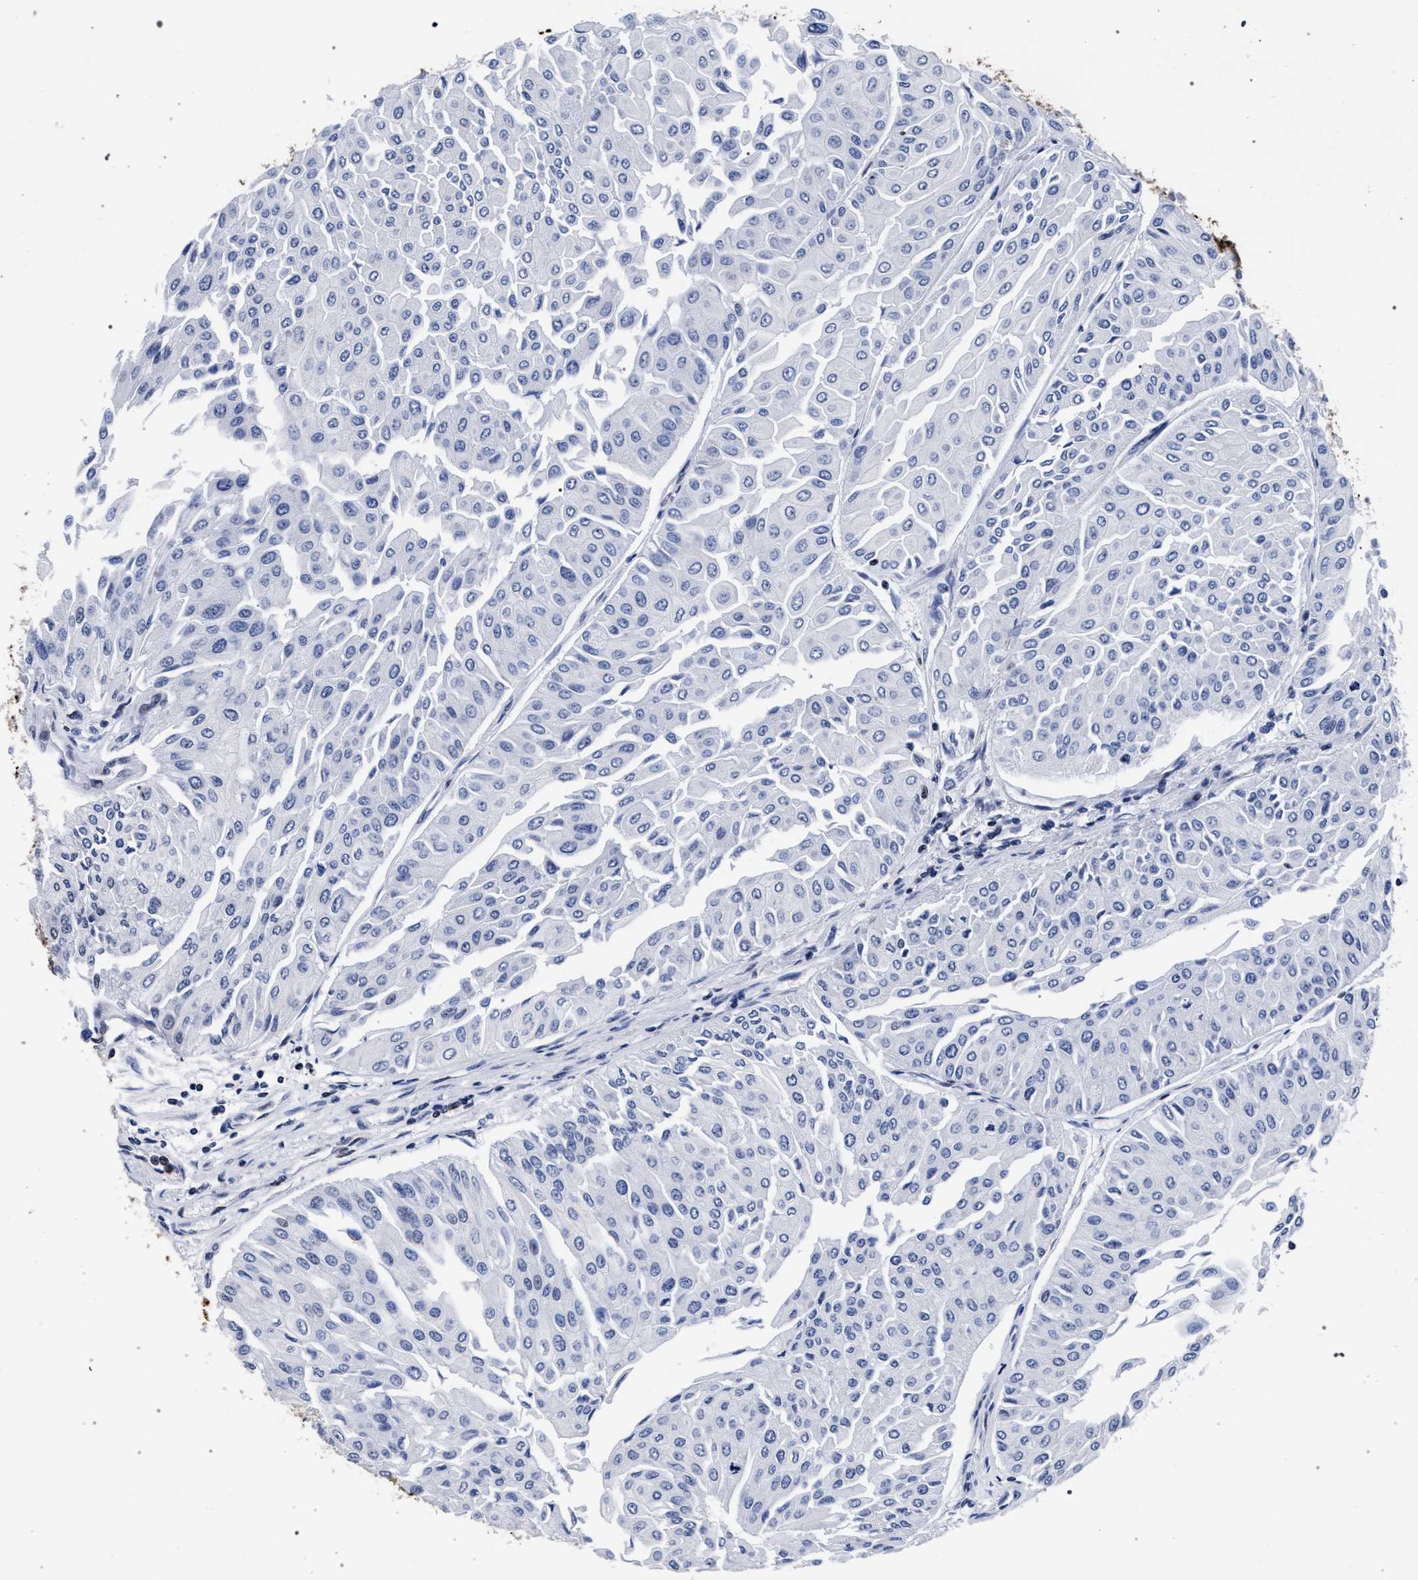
{"staining": {"intensity": "strong", "quantity": "25%-75%", "location": "nuclear"}, "tissue": "urothelial cancer", "cell_type": "Tumor cells", "image_type": "cancer", "snomed": [{"axis": "morphology", "description": "Urothelial carcinoma, Low grade"}, {"axis": "topography", "description": "Urinary bladder"}], "caption": "A brown stain labels strong nuclear staining of a protein in urothelial carcinoma (low-grade) tumor cells.", "gene": "HNRNPA1", "patient": {"sex": "male", "age": 67}}